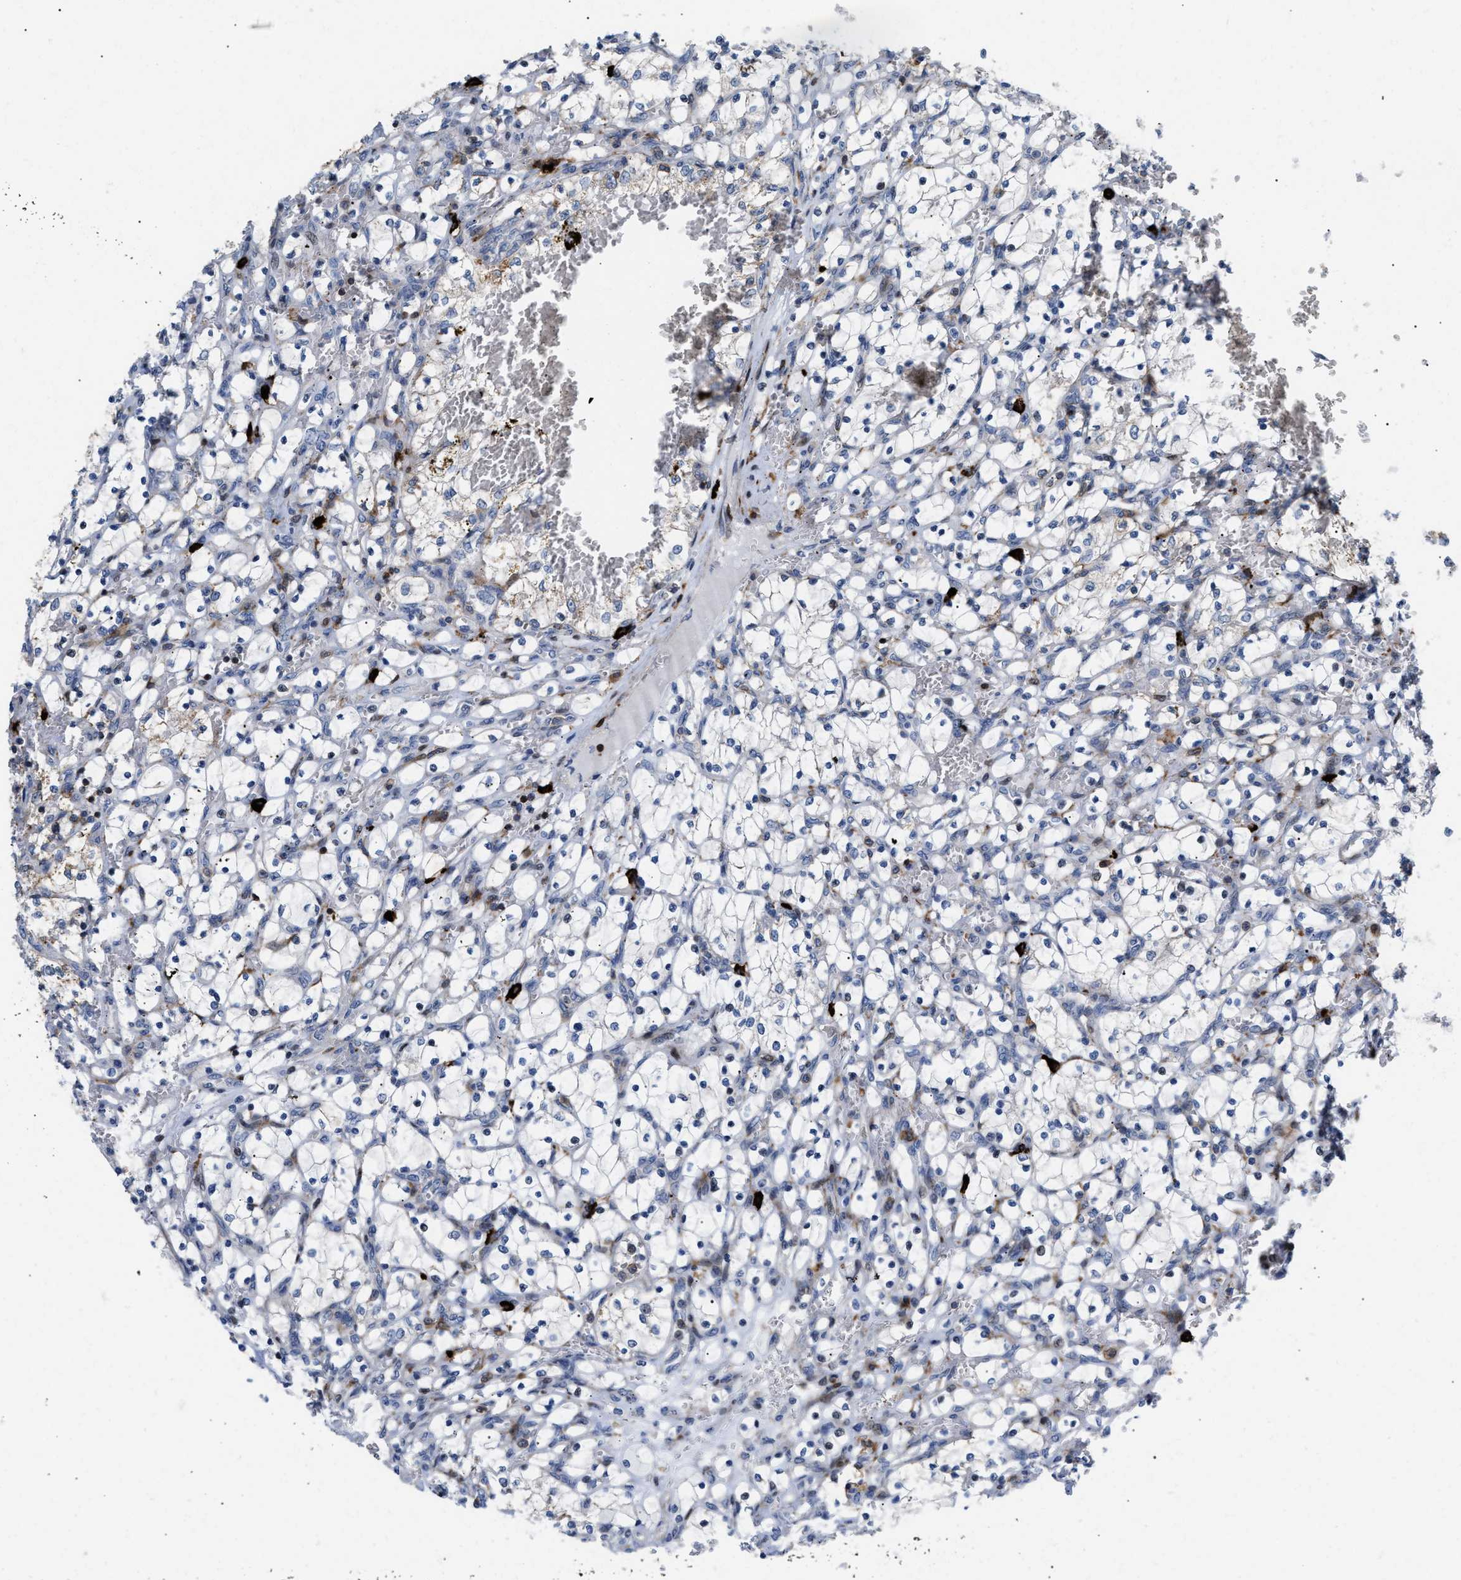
{"staining": {"intensity": "negative", "quantity": "none", "location": "none"}, "tissue": "renal cancer", "cell_type": "Tumor cells", "image_type": "cancer", "snomed": [{"axis": "morphology", "description": "Adenocarcinoma, NOS"}, {"axis": "topography", "description": "Kidney"}], "caption": "Protein analysis of renal cancer (adenocarcinoma) shows no significant expression in tumor cells. The staining is performed using DAB brown chromogen with nuclei counter-stained in using hematoxylin.", "gene": "ATP9A", "patient": {"sex": "female", "age": 69}}